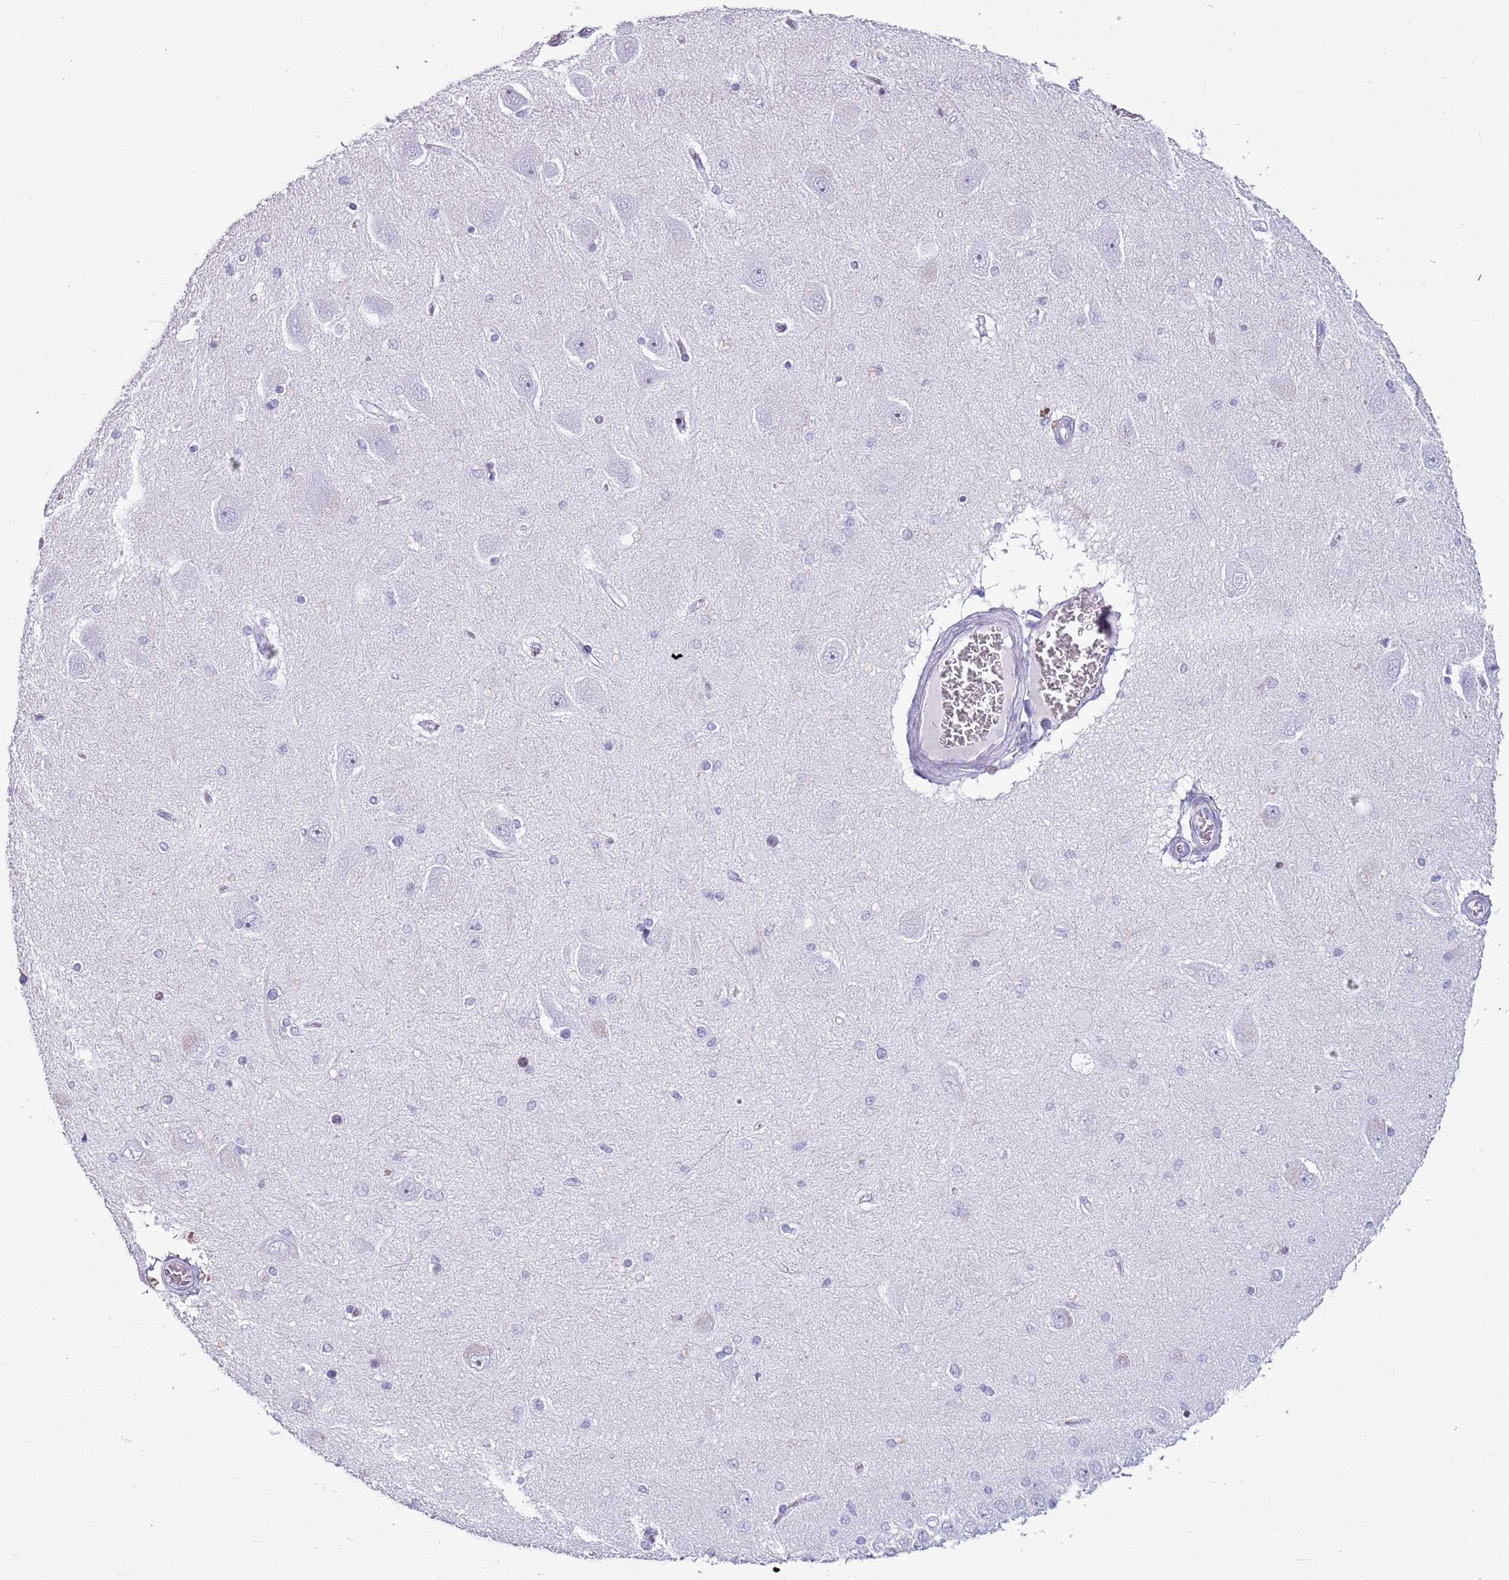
{"staining": {"intensity": "negative", "quantity": "none", "location": "none"}, "tissue": "hippocampus", "cell_type": "Glial cells", "image_type": "normal", "snomed": [{"axis": "morphology", "description": "Normal tissue, NOS"}, {"axis": "topography", "description": "Hippocampus"}], "caption": "IHC of normal human hippocampus demonstrates no staining in glial cells. (DAB IHC, high magnification).", "gene": "ASIP", "patient": {"sex": "female", "age": 54}}